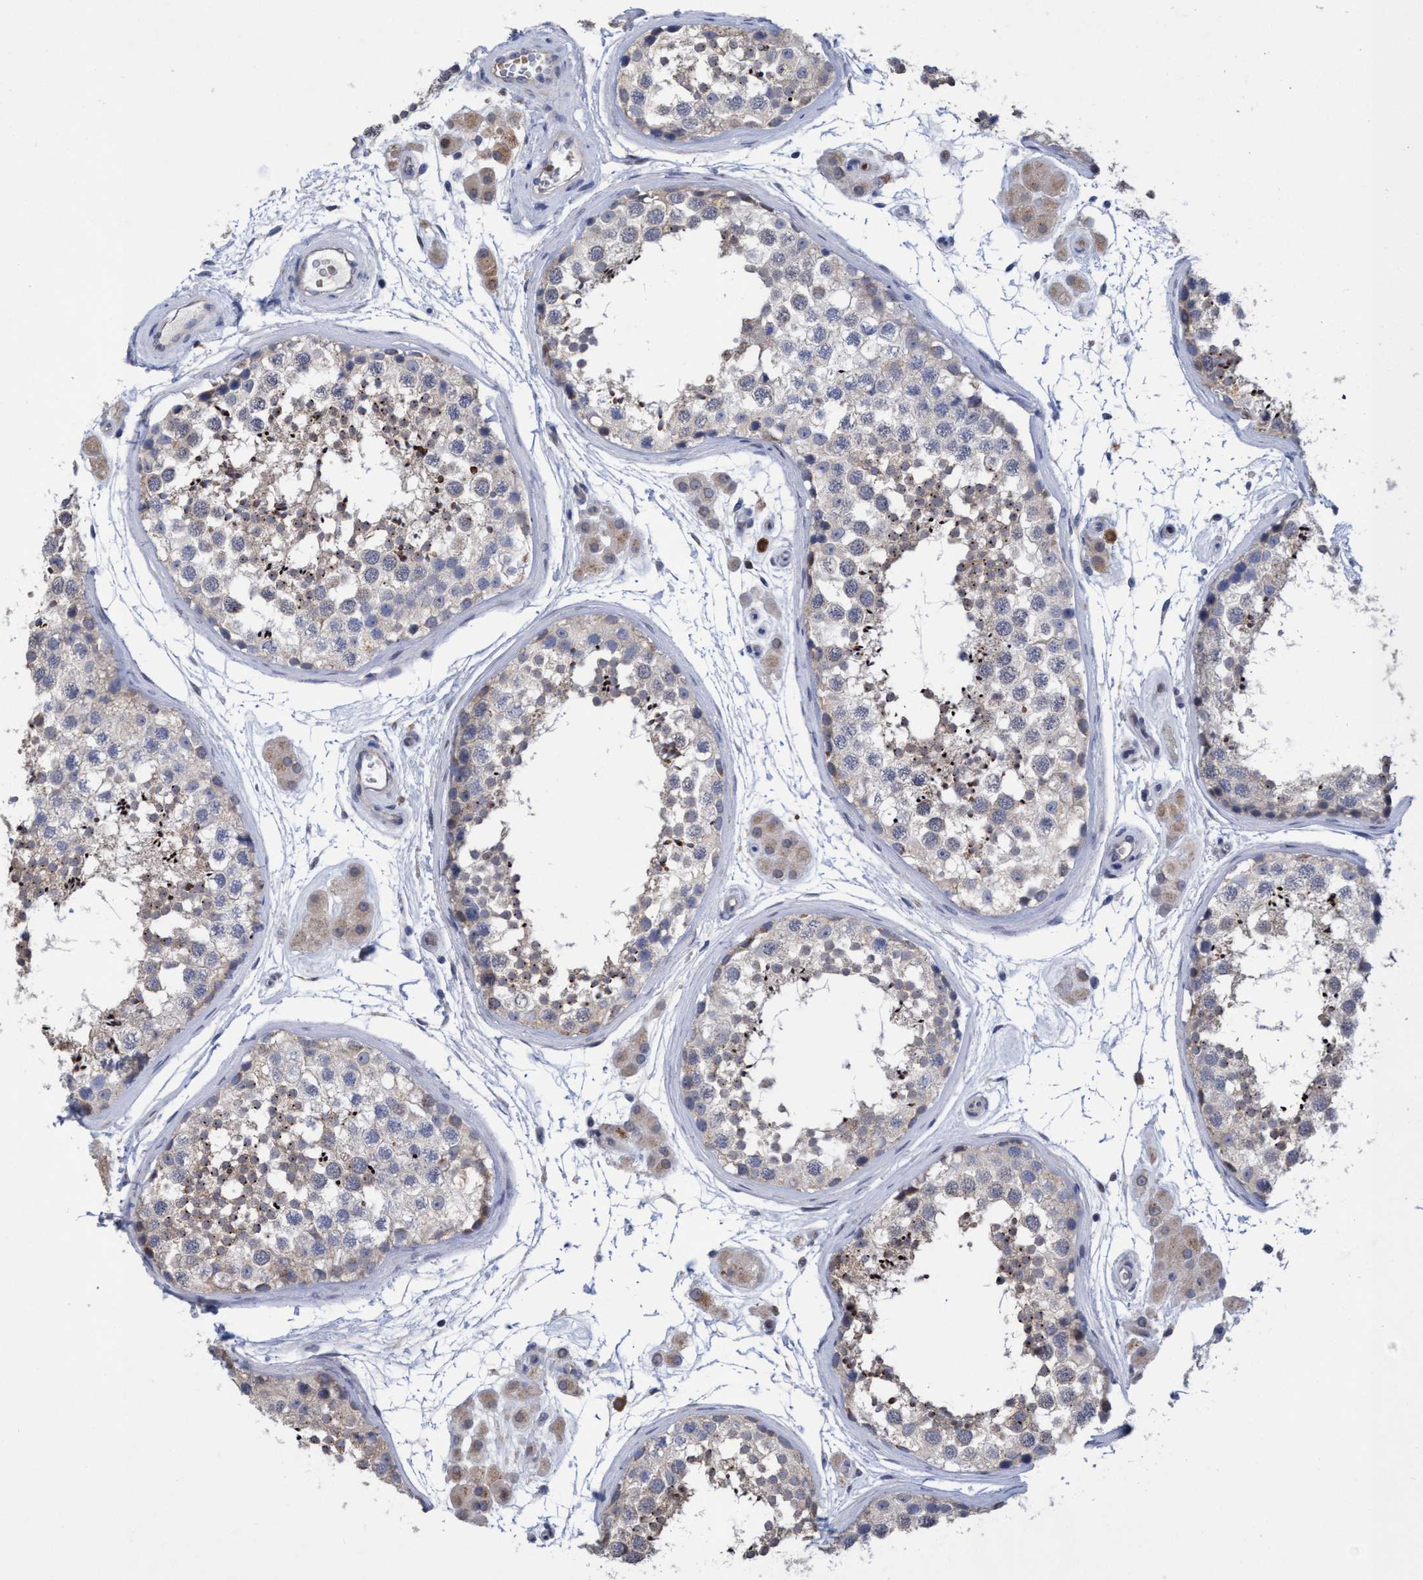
{"staining": {"intensity": "moderate", "quantity": "<25%", "location": "cytoplasmic/membranous"}, "tissue": "testis", "cell_type": "Cells in seminiferous ducts", "image_type": "normal", "snomed": [{"axis": "morphology", "description": "Normal tissue, NOS"}, {"axis": "topography", "description": "Testis"}], "caption": "Cells in seminiferous ducts exhibit moderate cytoplasmic/membranous expression in about <25% of cells in unremarkable testis. (DAB (3,3'-diaminobenzidine) IHC with brightfield microscopy, high magnification).", "gene": "SEMA4D", "patient": {"sex": "male", "age": 56}}